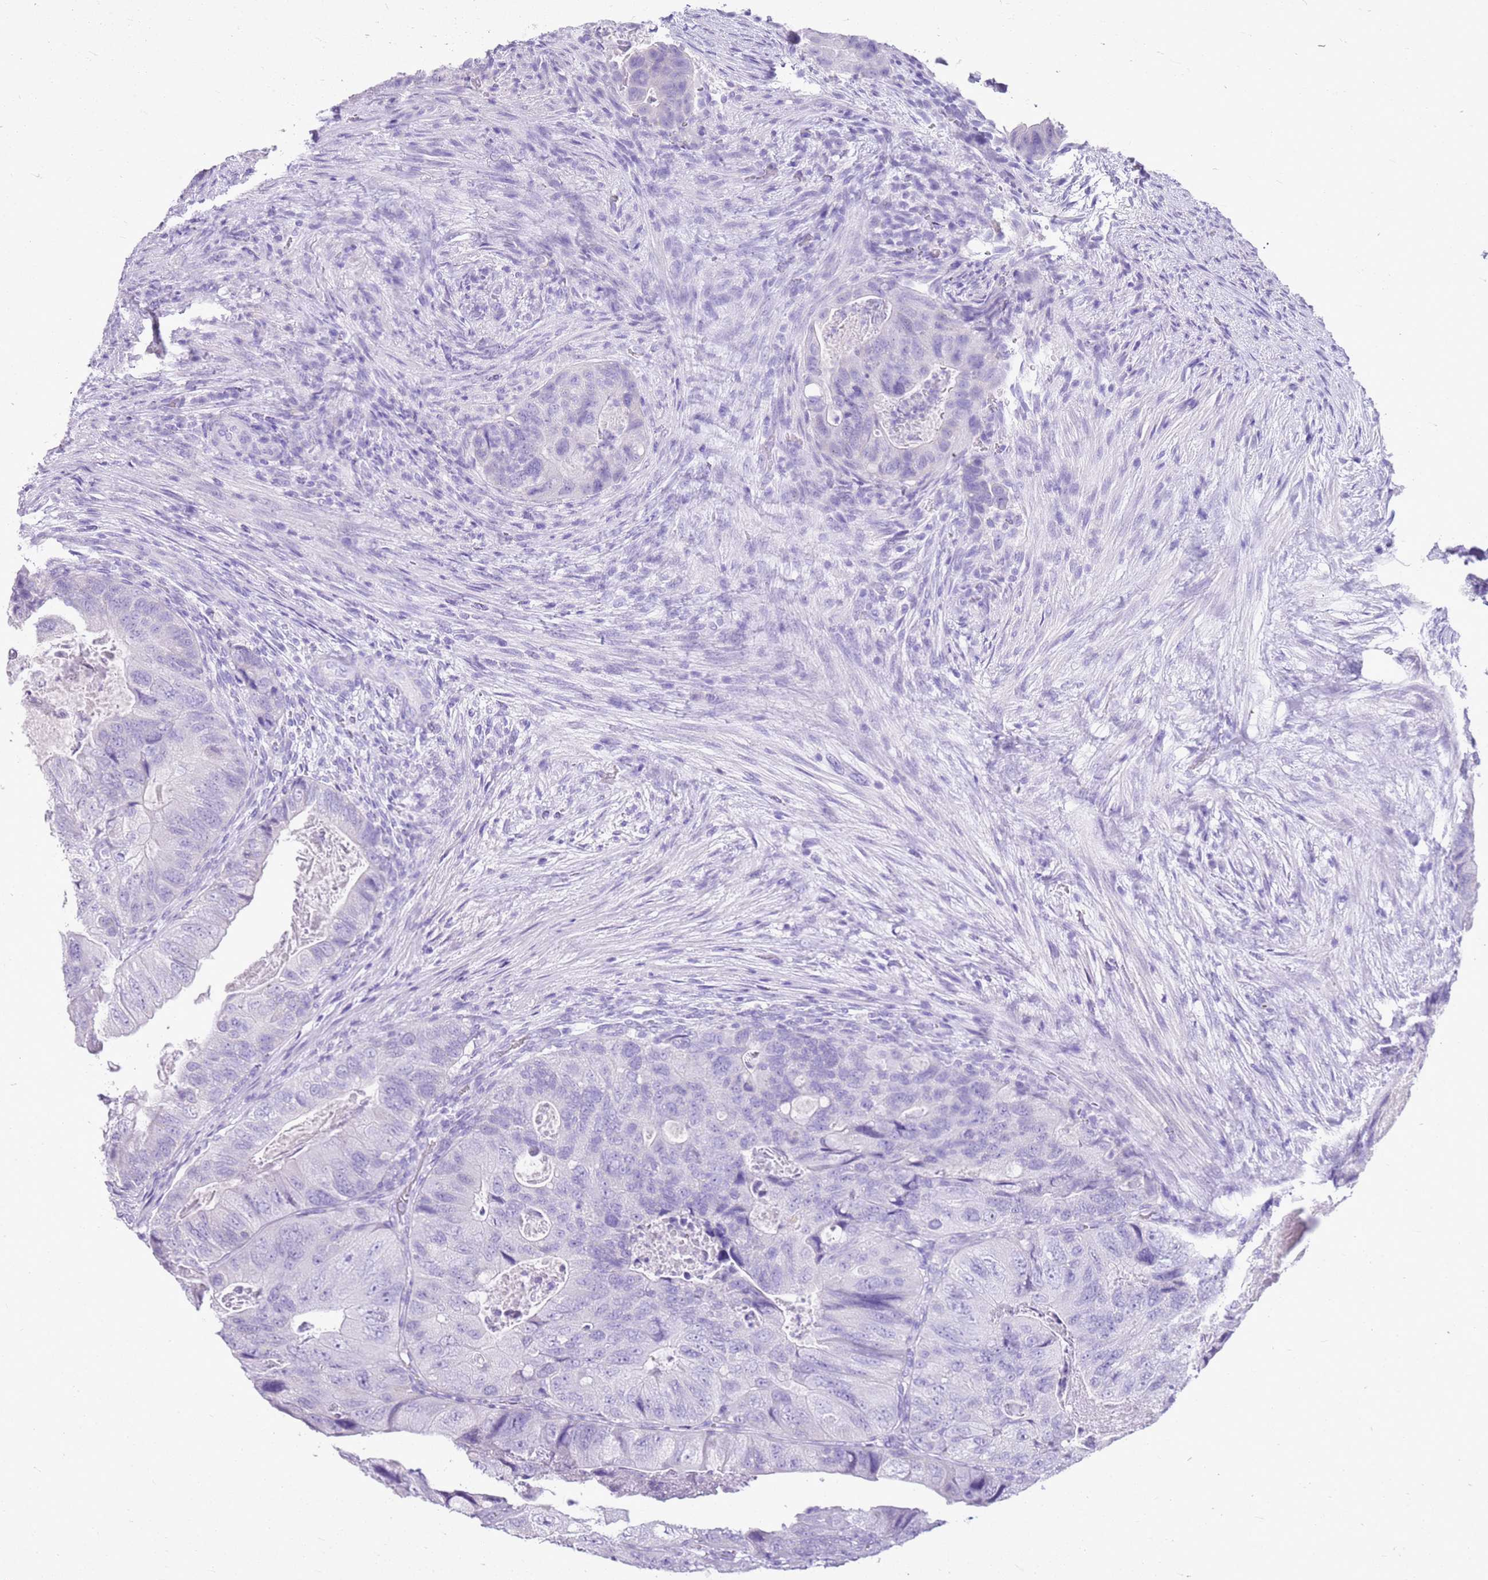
{"staining": {"intensity": "negative", "quantity": "none", "location": "none"}, "tissue": "colorectal cancer", "cell_type": "Tumor cells", "image_type": "cancer", "snomed": [{"axis": "morphology", "description": "Adenocarcinoma, NOS"}, {"axis": "topography", "description": "Rectum"}], "caption": "High power microscopy image of an immunohistochemistry (IHC) image of adenocarcinoma (colorectal), revealing no significant expression in tumor cells.", "gene": "CA8", "patient": {"sex": "male", "age": 63}}